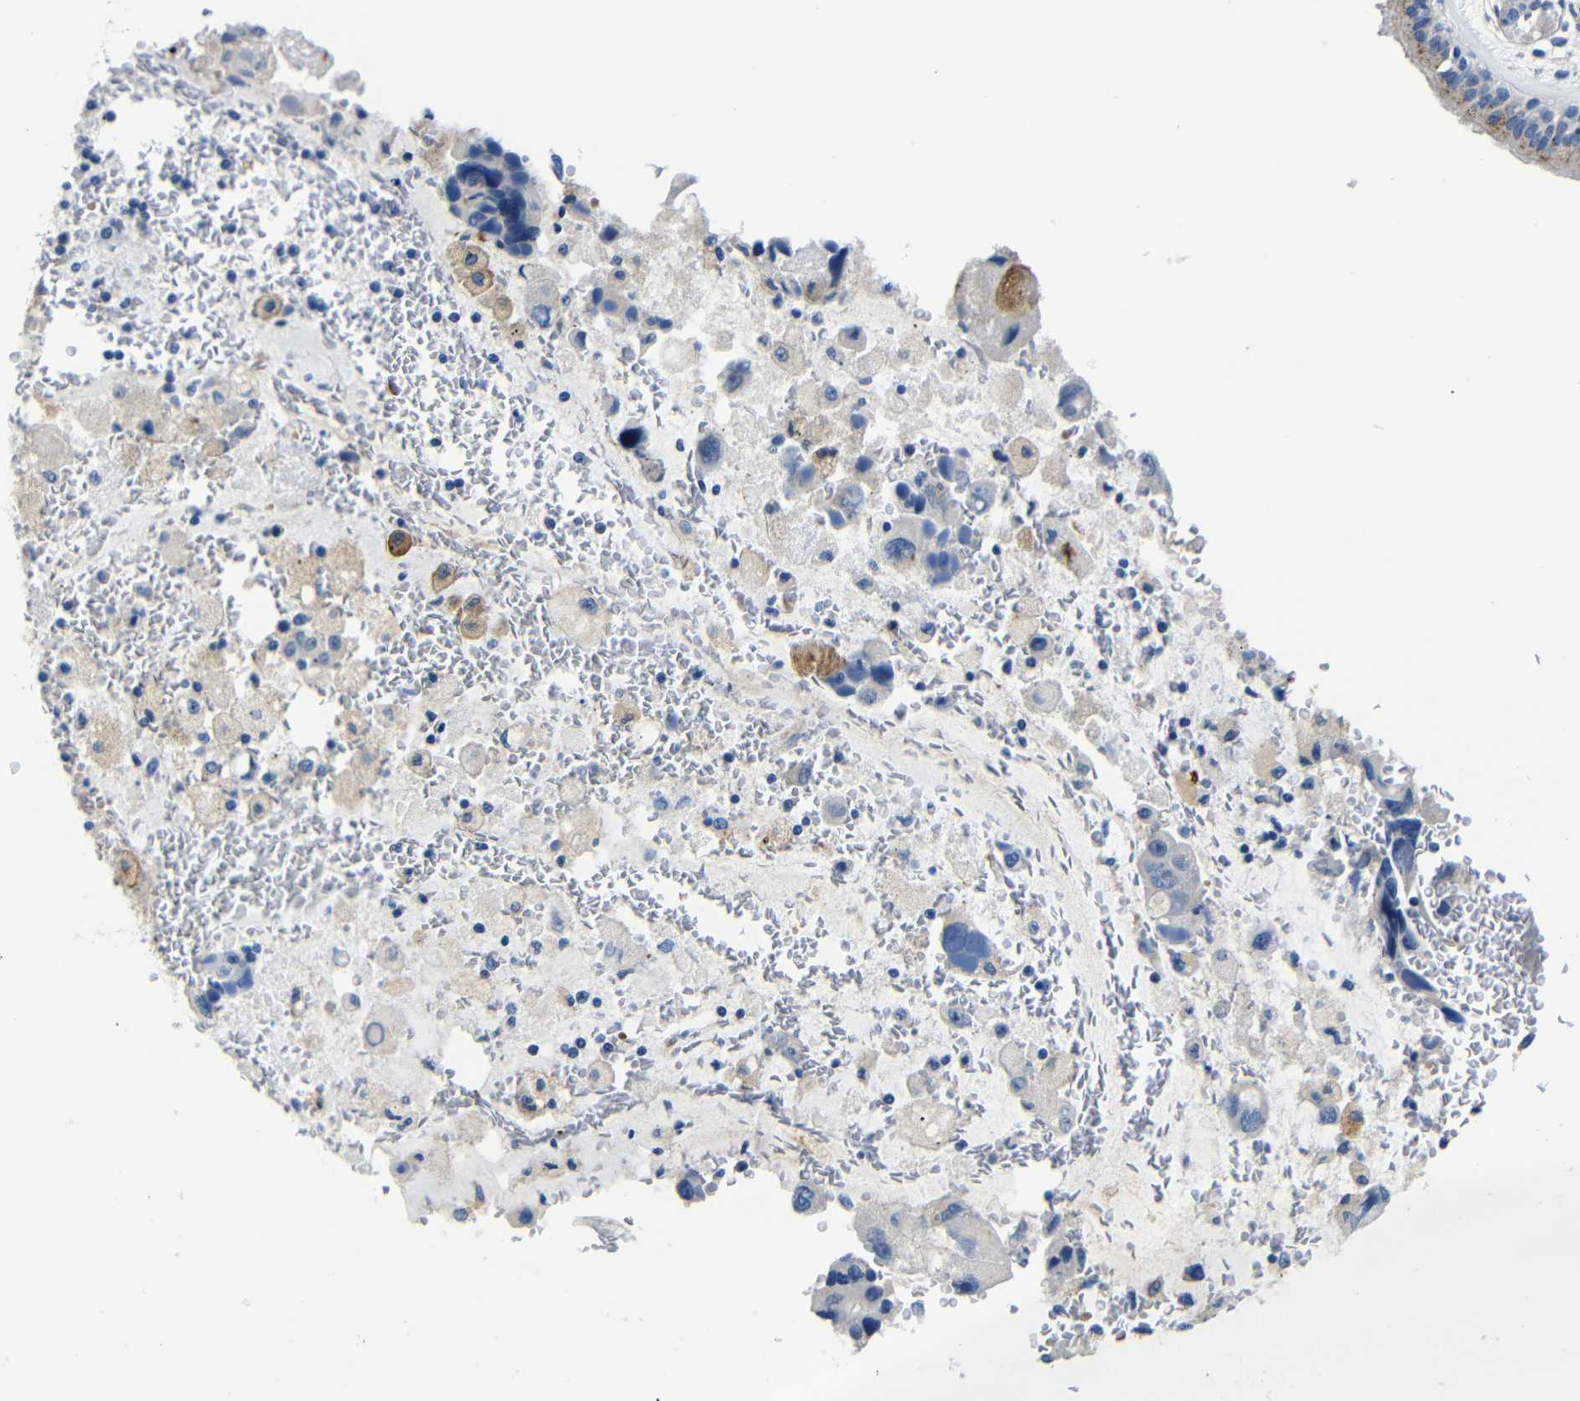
{"staining": {"intensity": "moderate", "quantity": ">75%", "location": "cytoplasmic/membranous"}, "tissue": "bronchus", "cell_type": "Respiratory epithelial cells", "image_type": "normal", "snomed": [{"axis": "morphology", "description": "Normal tissue, NOS"}, {"axis": "morphology", "description": "Adenocarcinoma, NOS"}, {"axis": "morphology", "description": "Adenocarcinoma, metastatic, NOS"}, {"axis": "topography", "description": "Lymph node"}, {"axis": "topography", "description": "Bronchus"}, {"axis": "topography", "description": "Lung"}], "caption": "Benign bronchus exhibits moderate cytoplasmic/membranous expression in about >75% of respiratory epithelial cells.", "gene": "TNFAIP1", "patient": {"sex": "female", "age": 54}}